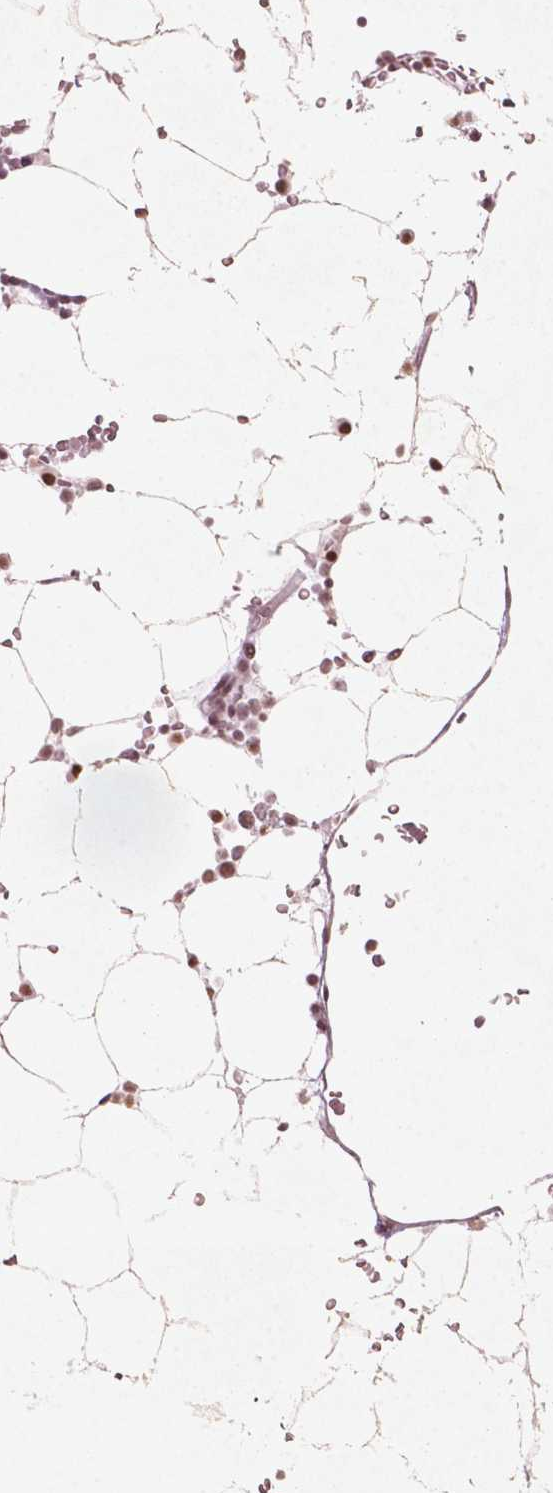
{"staining": {"intensity": "moderate", "quantity": ">75%", "location": "nuclear"}, "tissue": "bone marrow", "cell_type": "Hematopoietic cells", "image_type": "normal", "snomed": [{"axis": "morphology", "description": "Normal tissue, NOS"}, {"axis": "topography", "description": "Bone marrow"}], "caption": "Normal bone marrow demonstrates moderate nuclear expression in about >75% of hematopoietic cells, visualized by immunohistochemistry. (Brightfield microscopy of DAB IHC at high magnification).", "gene": "HMG20B", "patient": {"sex": "female", "age": 52}}